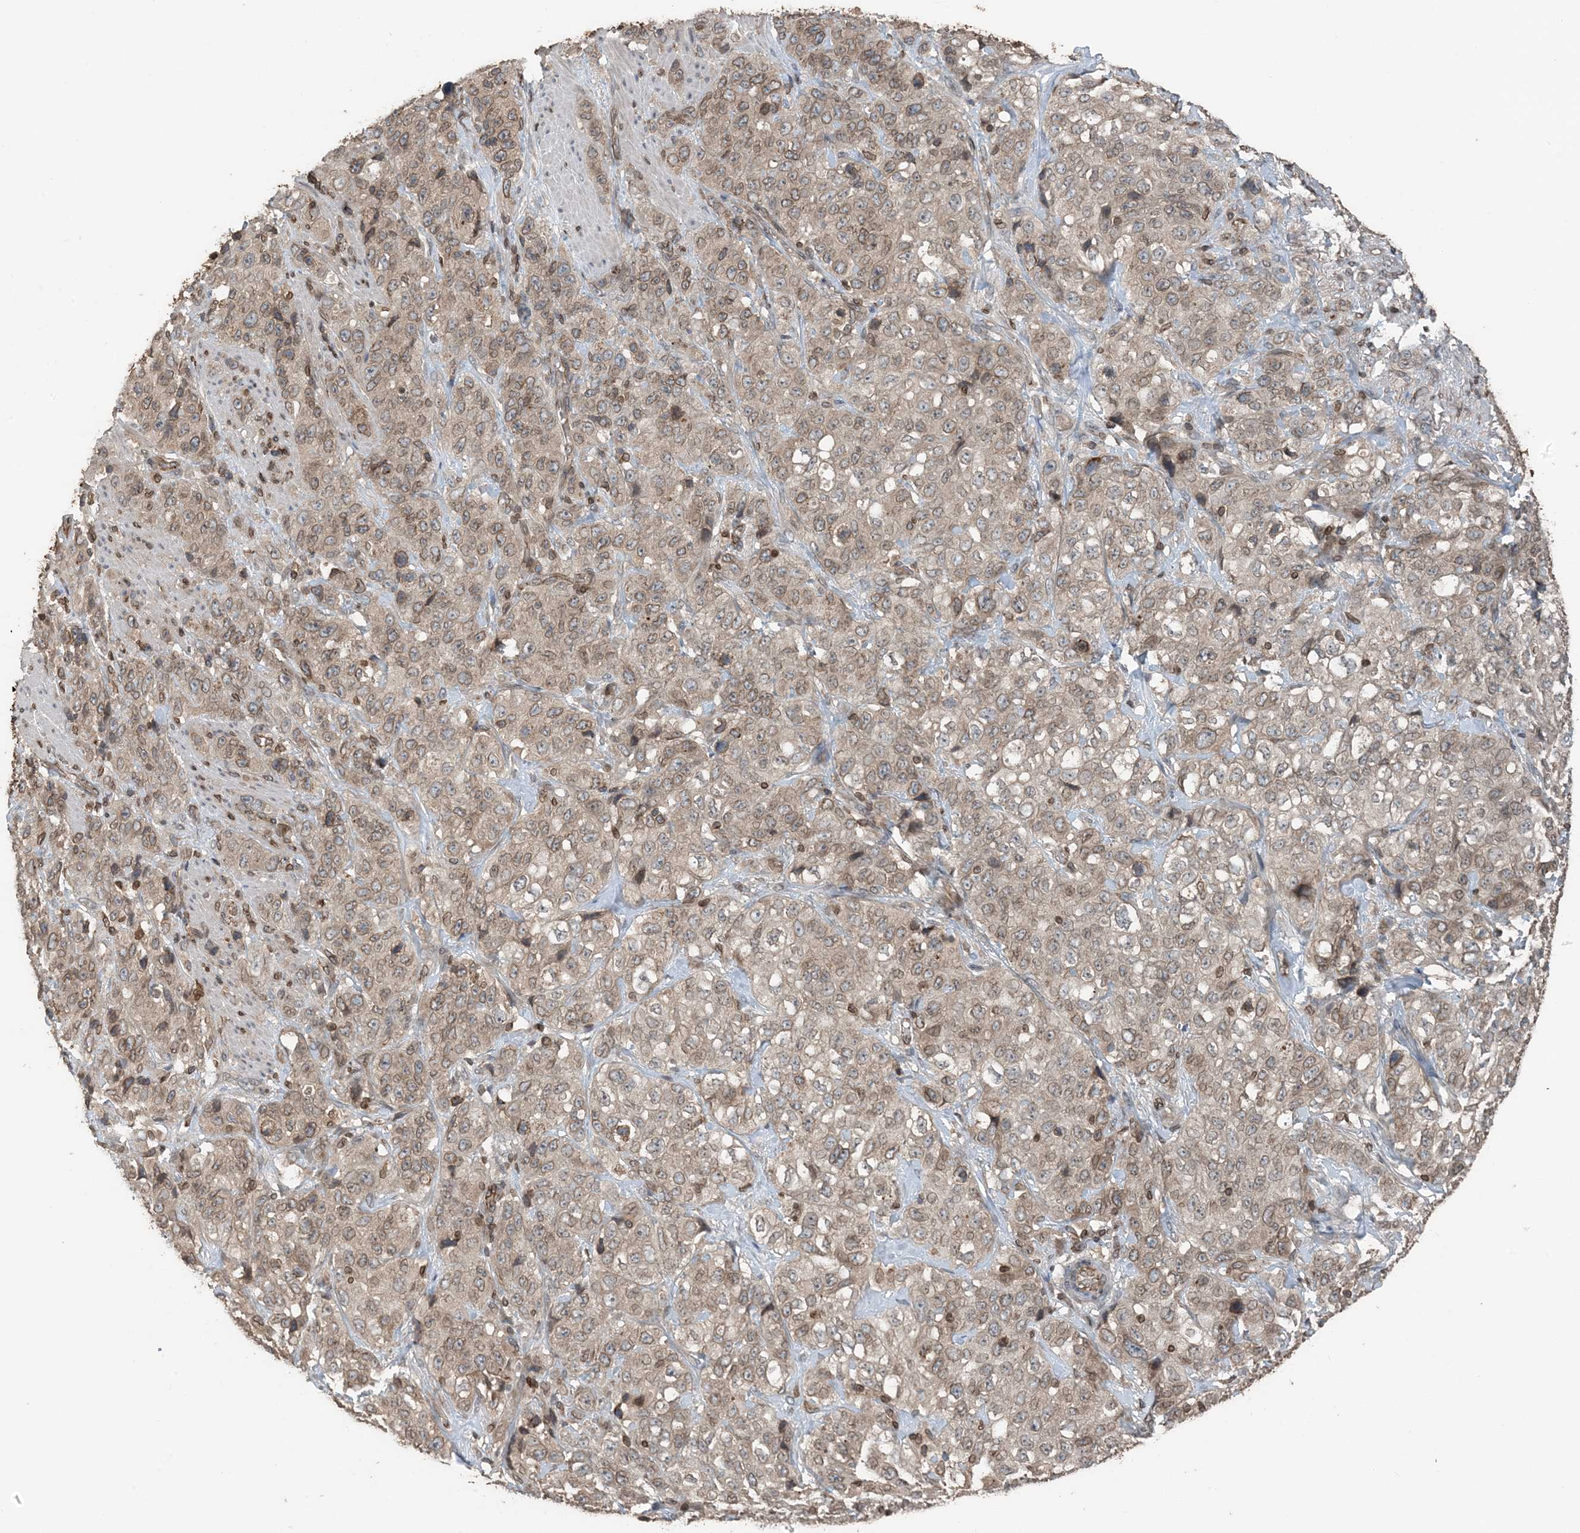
{"staining": {"intensity": "weak", "quantity": ">75%", "location": "cytoplasmic/membranous,nuclear"}, "tissue": "stomach cancer", "cell_type": "Tumor cells", "image_type": "cancer", "snomed": [{"axis": "morphology", "description": "Adenocarcinoma, NOS"}, {"axis": "topography", "description": "Stomach"}], "caption": "Protein analysis of stomach cancer (adenocarcinoma) tissue reveals weak cytoplasmic/membranous and nuclear staining in approximately >75% of tumor cells.", "gene": "ZFAND2B", "patient": {"sex": "male", "age": 48}}